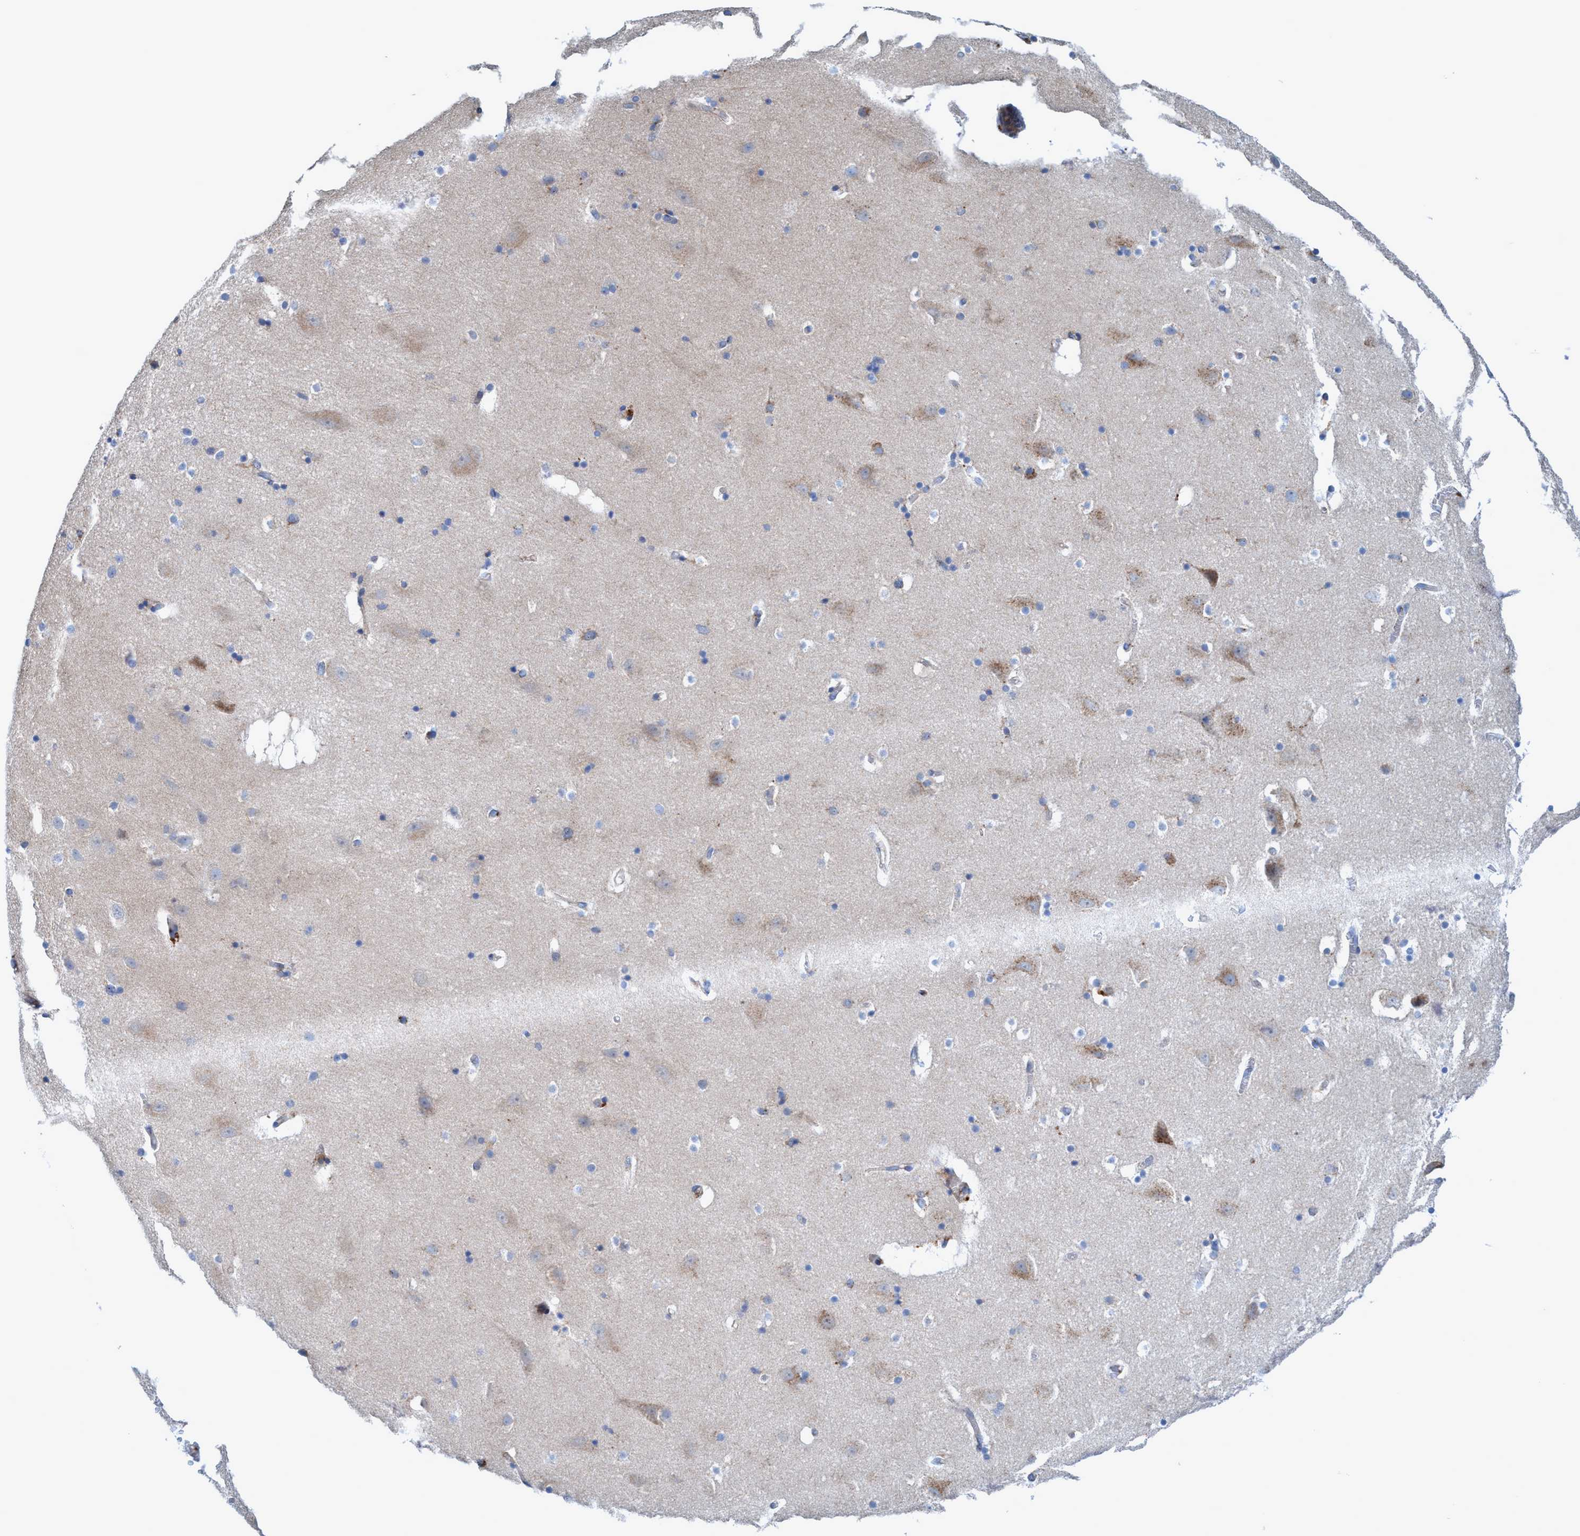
{"staining": {"intensity": "moderate", "quantity": "<25%", "location": "cytoplasmic/membranous"}, "tissue": "hippocampus", "cell_type": "Glial cells", "image_type": "normal", "snomed": [{"axis": "morphology", "description": "Normal tissue, NOS"}, {"axis": "topography", "description": "Hippocampus"}], "caption": "A low amount of moderate cytoplasmic/membranous positivity is appreciated in approximately <25% of glial cells in unremarkable hippocampus.", "gene": "TRIM65", "patient": {"sex": "male", "age": 45}}